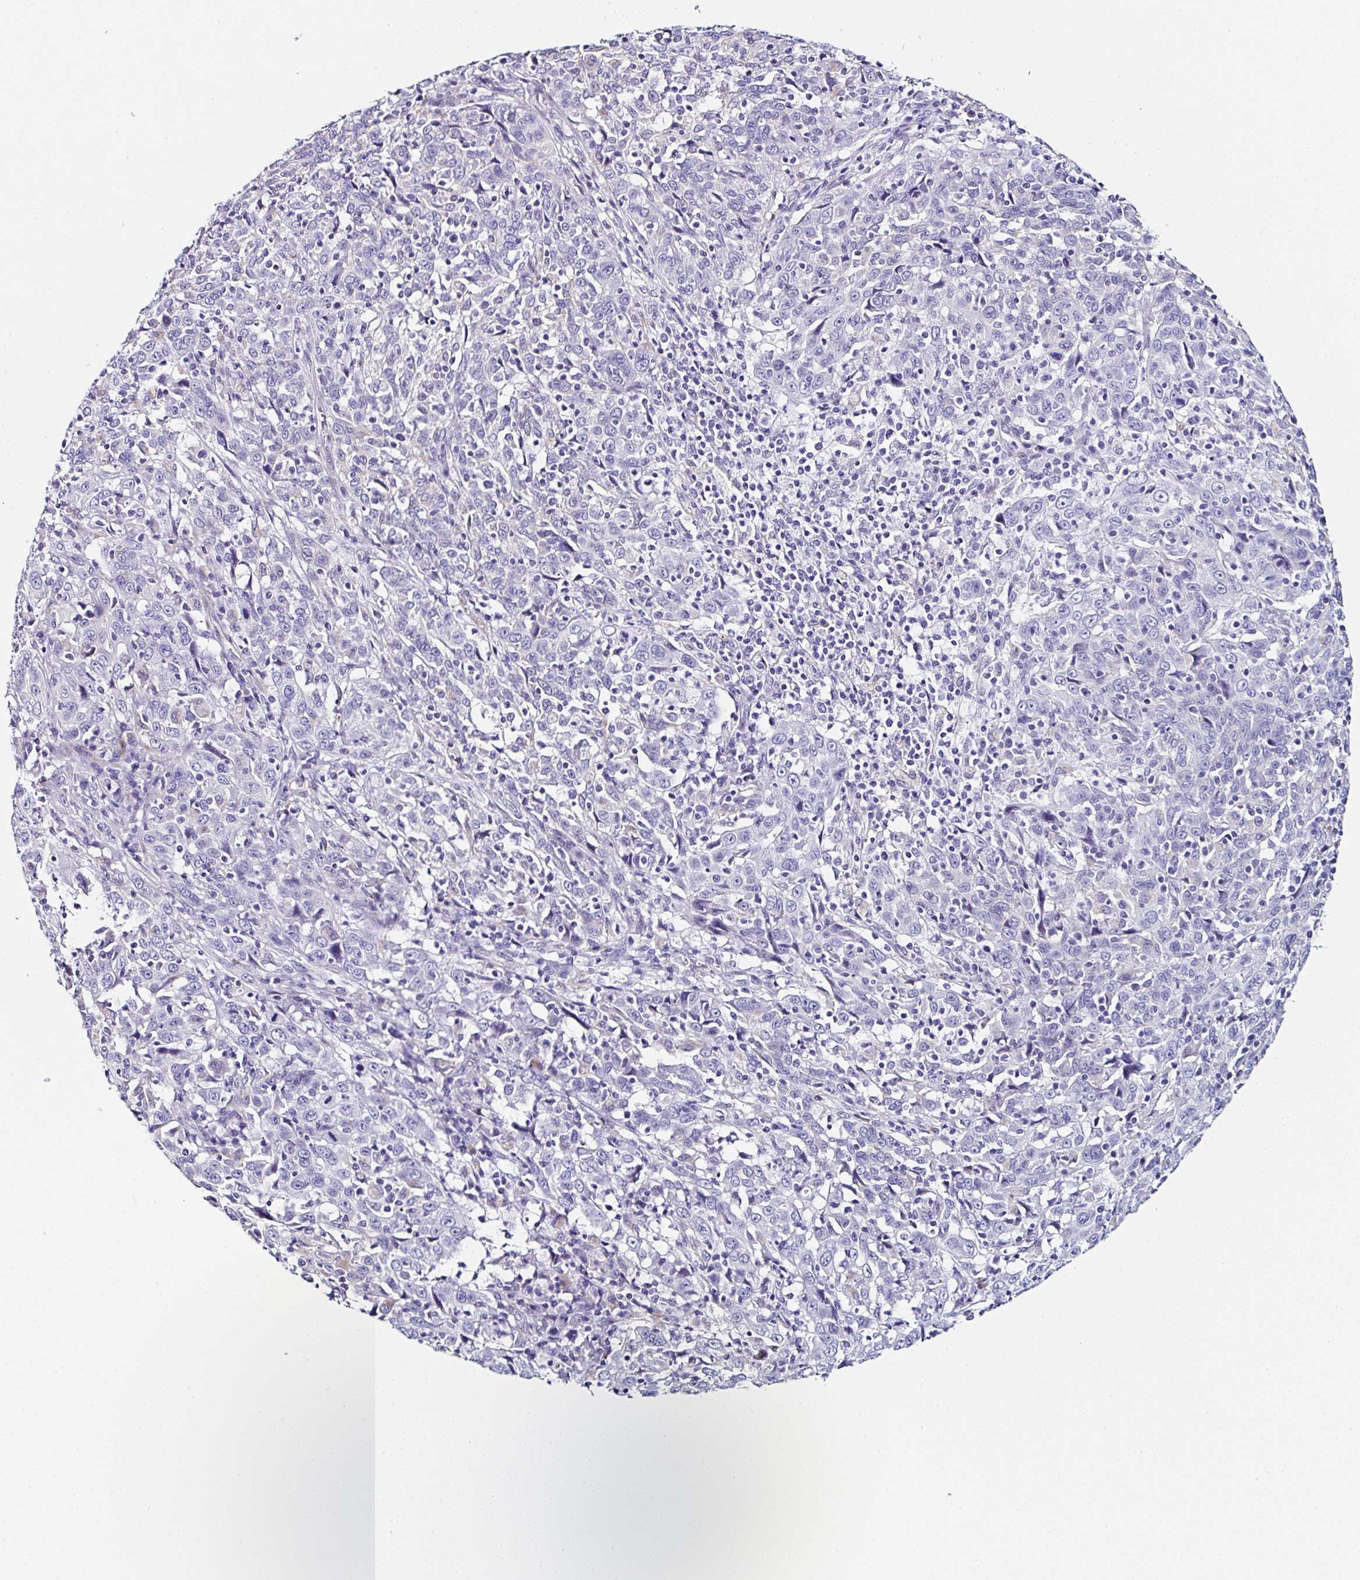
{"staining": {"intensity": "negative", "quantity": "none", "location": "none"}, "tissue": "cervical cancer", "cell_type": "Tumor cells", "image_type": "cancer", "snomed": [{"axis": "morphology", "description": "Squamous cell carcinoma, NOS"}, {"axis": "topography", "description": "Cervix"}], "caption": "Immunohistochemistry (IHC) photomicrograph of human squamous cell carcinoma (cervical) stained for a protein (brown), which displays no positivity in tumor cells.", "gene": "TMPRSS11E", "patient": {"sex": "female", "age": 46}}